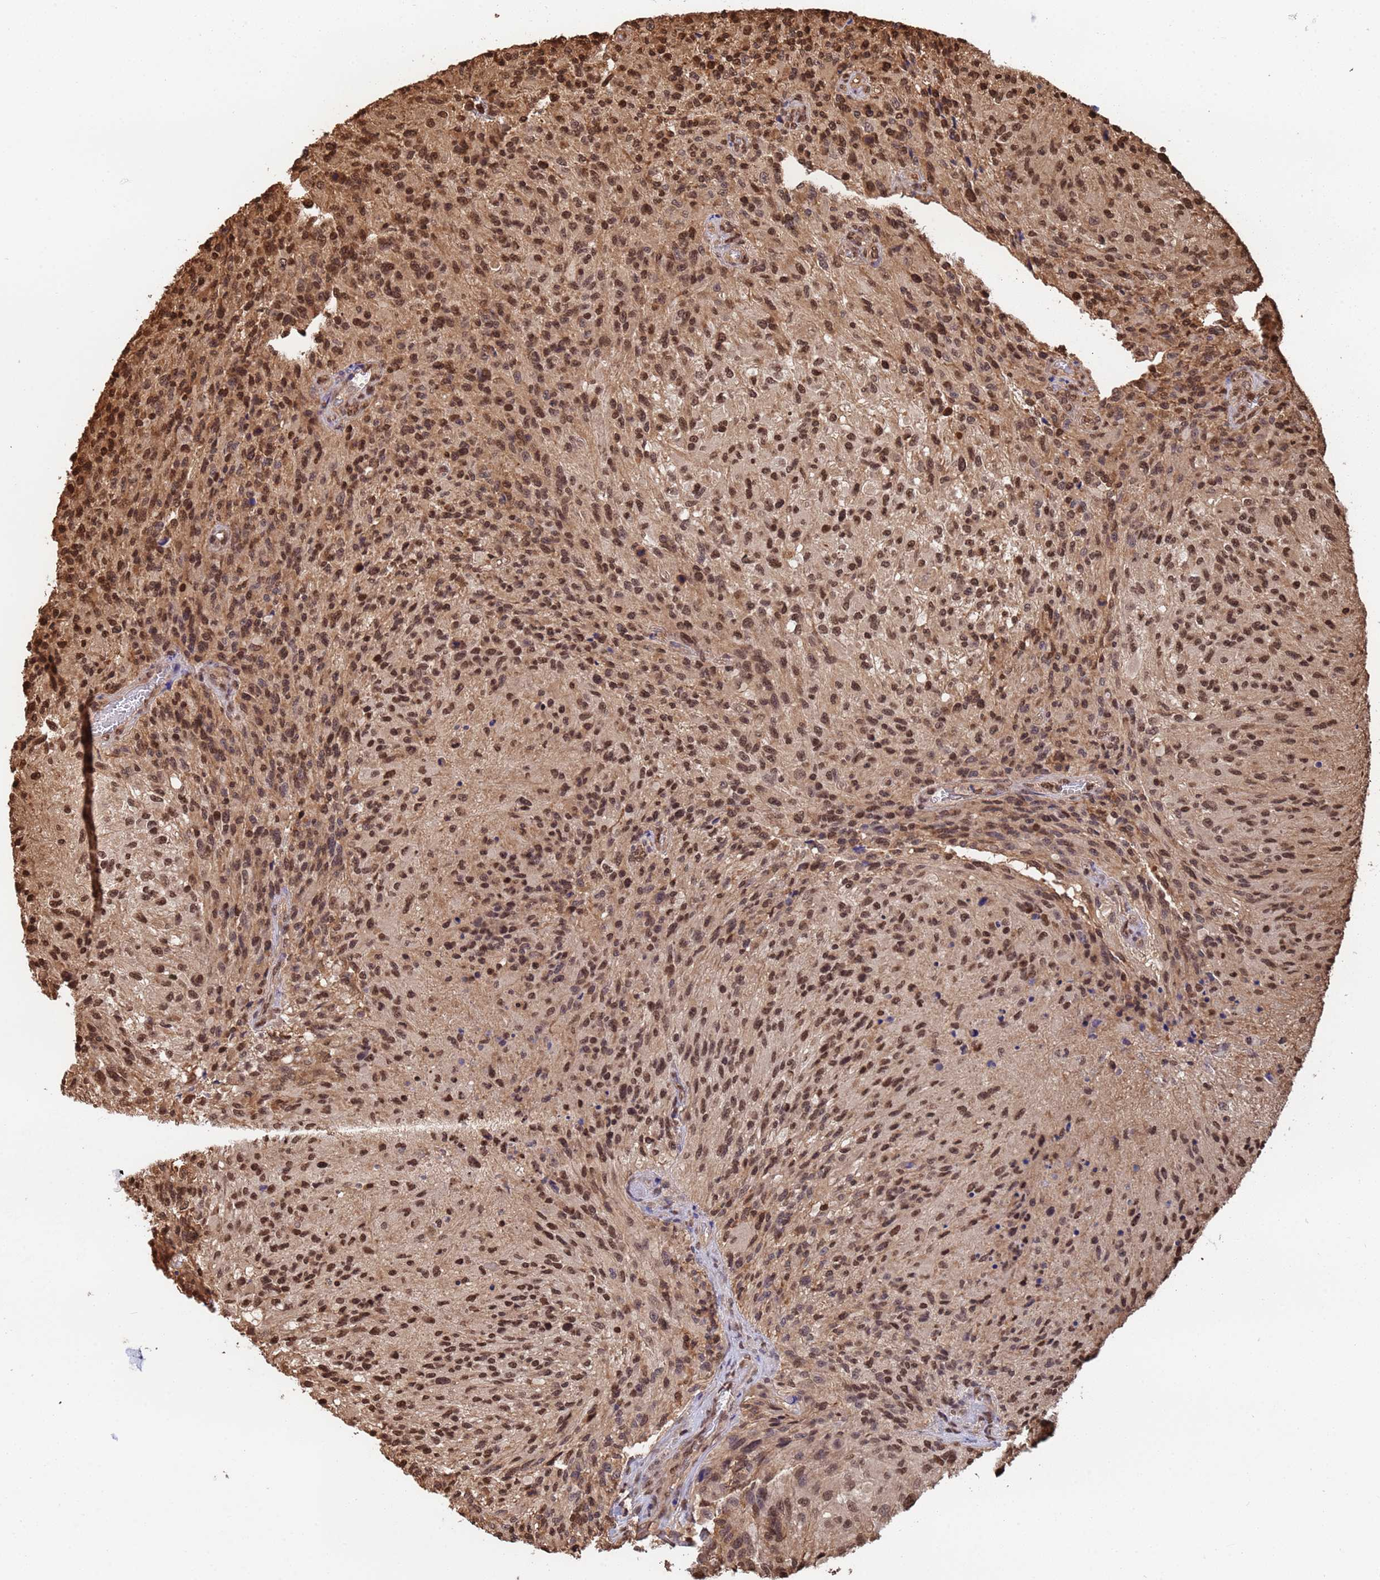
{"staining": {"intensity": "moderate", "quantity": ">75%", "location": "cytoplasmic/membranous,nuclear"}, "tissue": "glioma", "cell_type": "Tumor cells", "image_type": "cancer", "snomed": [{"axis": "morphology", "description": "Normal tissue, NOS"}, {"axis": "morphology", "description": "Glioma, malignant, High grade"}, {"axis": "topography", "description": "Cerebral cortex"}], "caption": "The image shows a brown stain indicating the presence of a protein in the cytoplasmic/membranous and nuclear of tumor cells in malignant high-grade glioma.", "gene": "SUMO4", "patient": {"sex": "male", "age": 56}}